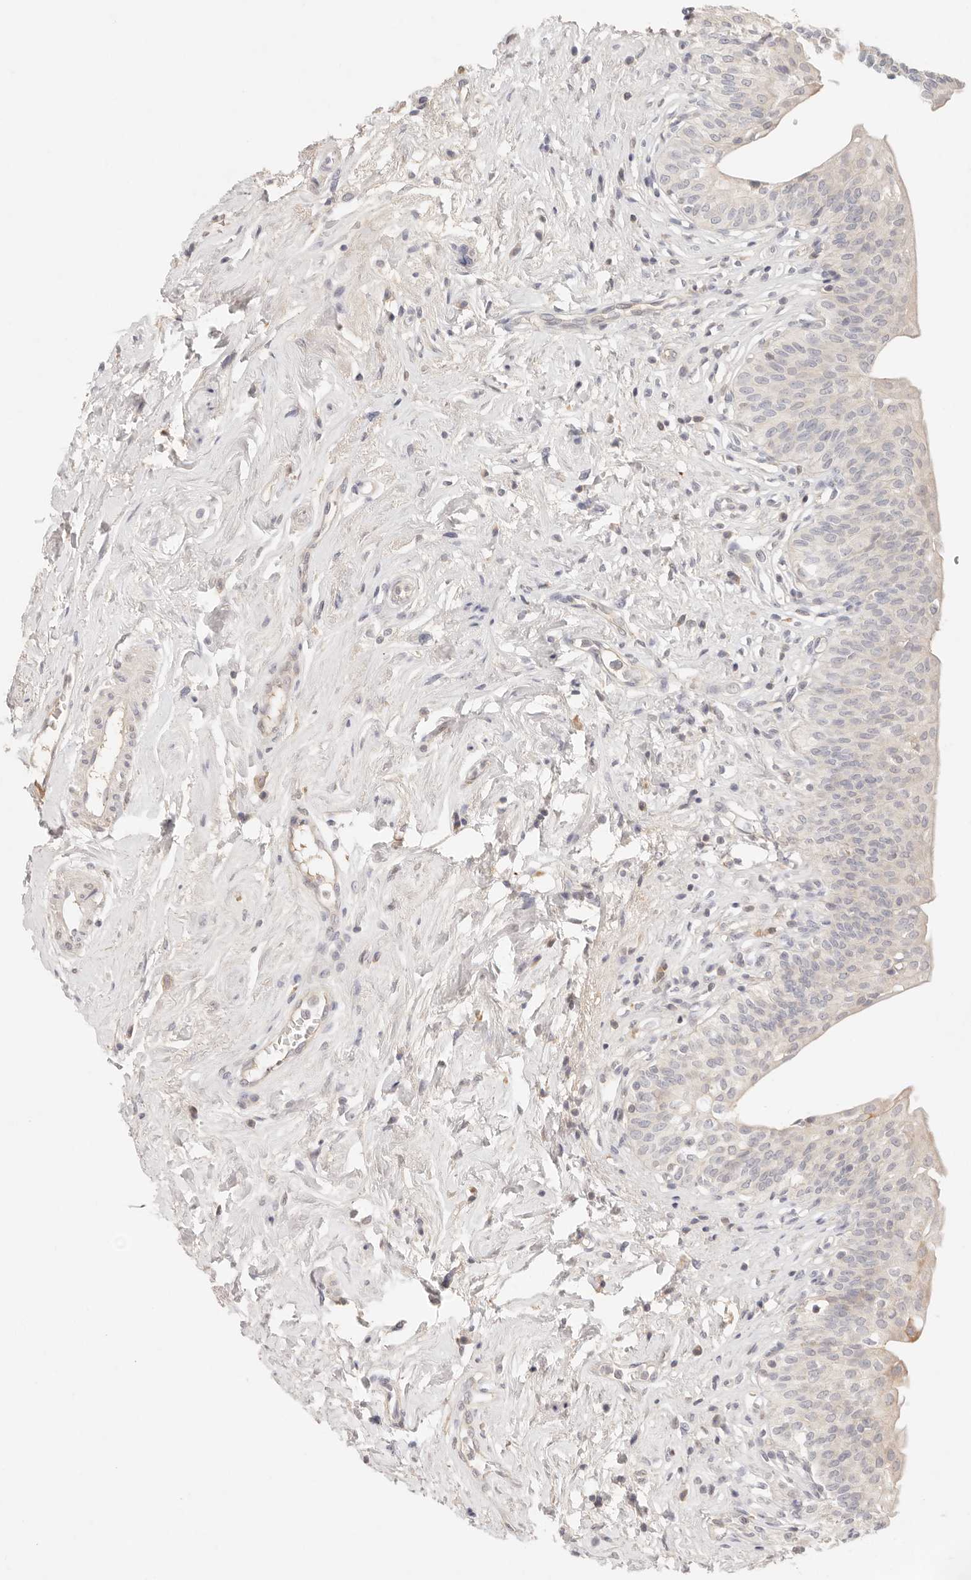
{"staining": {"intensity": "weak", "quantity": "<25%", "location": "cytoplasmic/membranous"}, "tissue": "urinary bladder", "cell_type": "Urothelial cells", "image_type": "normal", "snomed": [{"axis": "morphology", "description": "Normal tissue, NOS"}, {"axis": "topography", "description": "Urinary bladder"}], "caption": "Immunohistochemical staining of normal urinary bladder displays no significant staining in urothelial cells. The staining was performed using DAB to visualize the protein expression in brown, while the nuclei were stained in blue with hematoxylin (Magnification: 20x).", "gene": "SPHK1", "patient": {"sex": "male", "age": 83}}